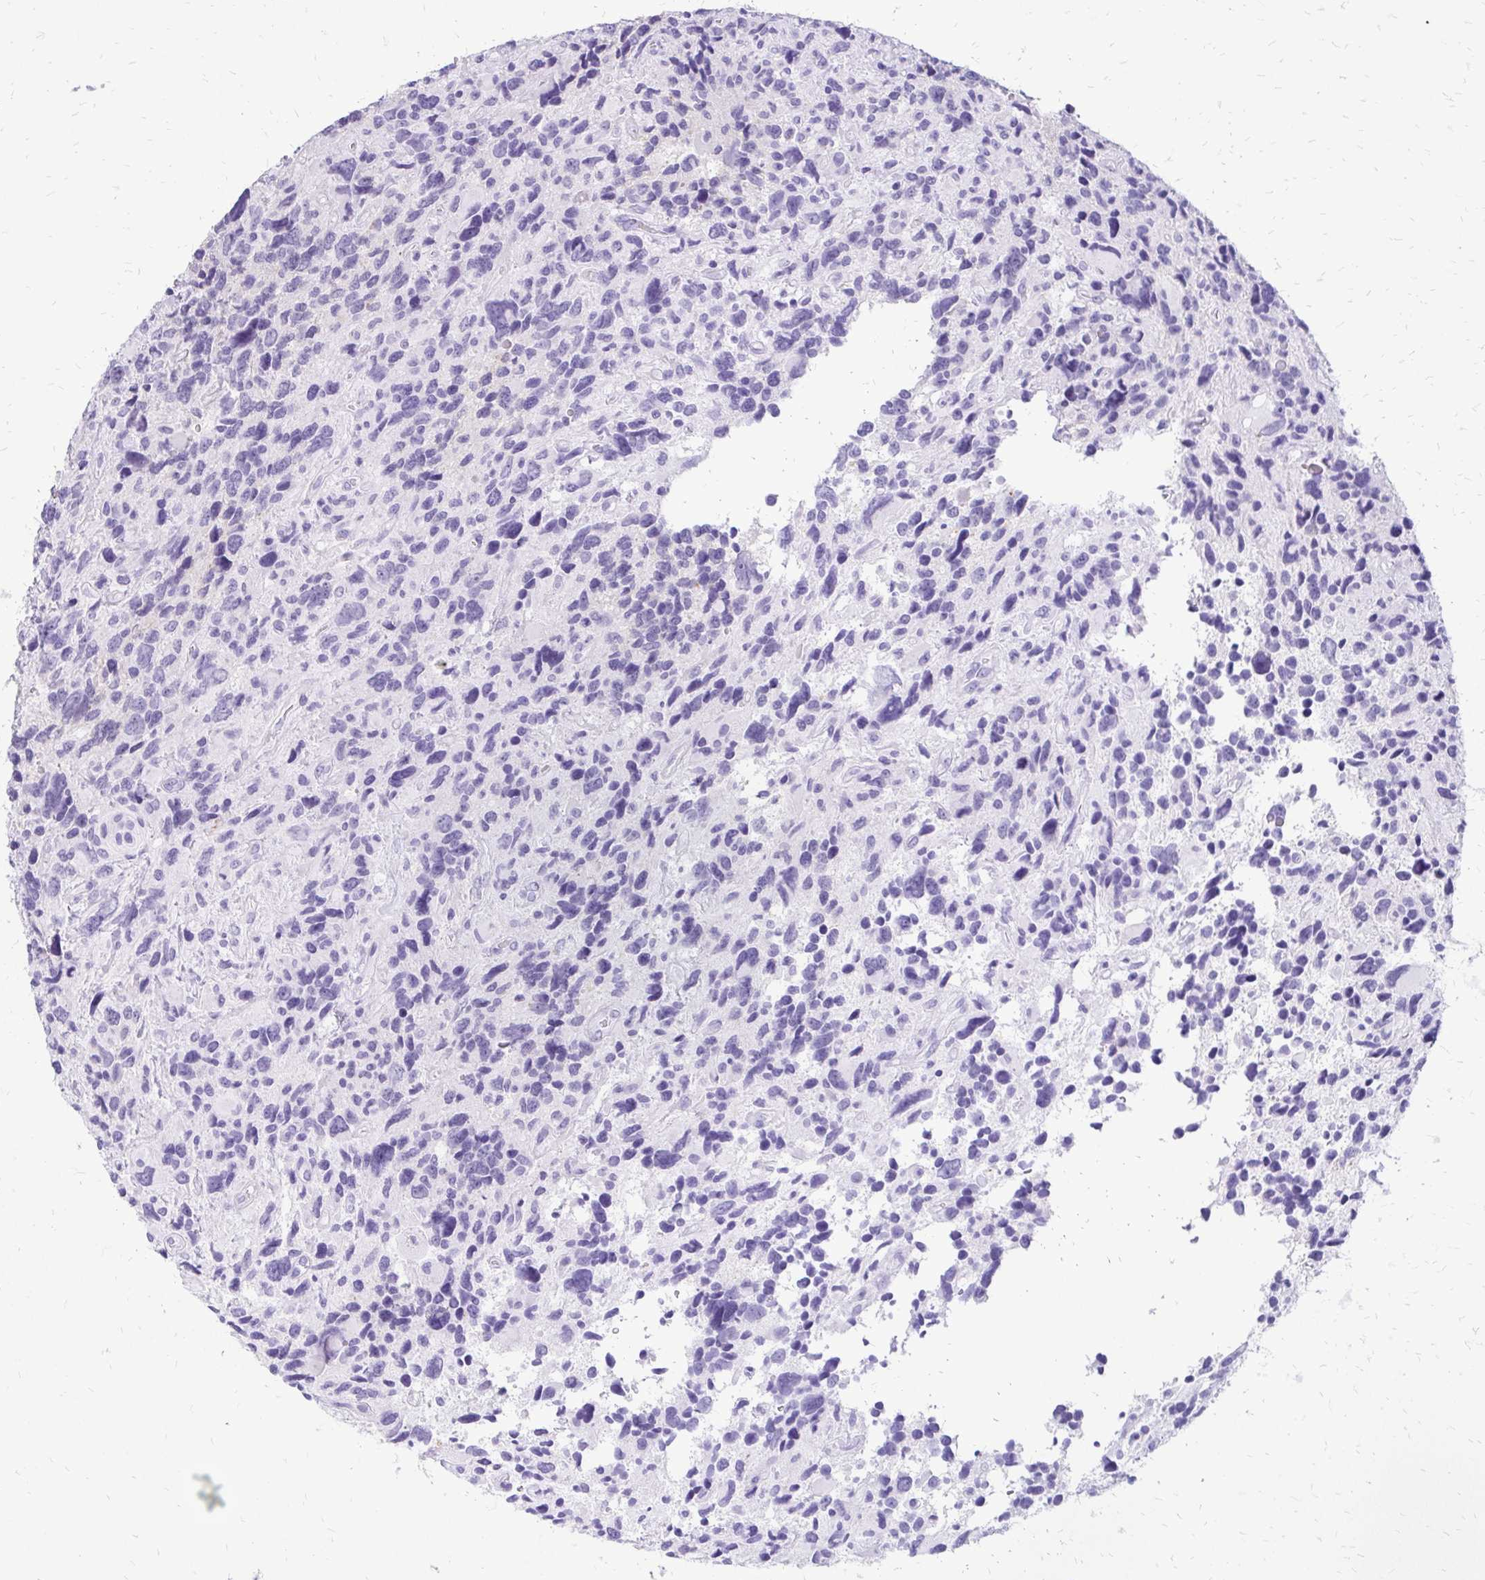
{"staining": {"intensity": "negative", "quantity": "none", "location": "none"}, "tissue": "glioma", "cell_type": "Tumor cells", "image_type": "cancer", "snomed": [{"axis": "morphology", "description": "Glioma, malignant, High grade"}, {"axis": "topography", "description": "Brain"}], "caption": "An image of glioma stained for a protein reveals no brown staining in tumor cells.", "gene": "SLC32A1", "patient": {"sex": "male", "age": 46}}